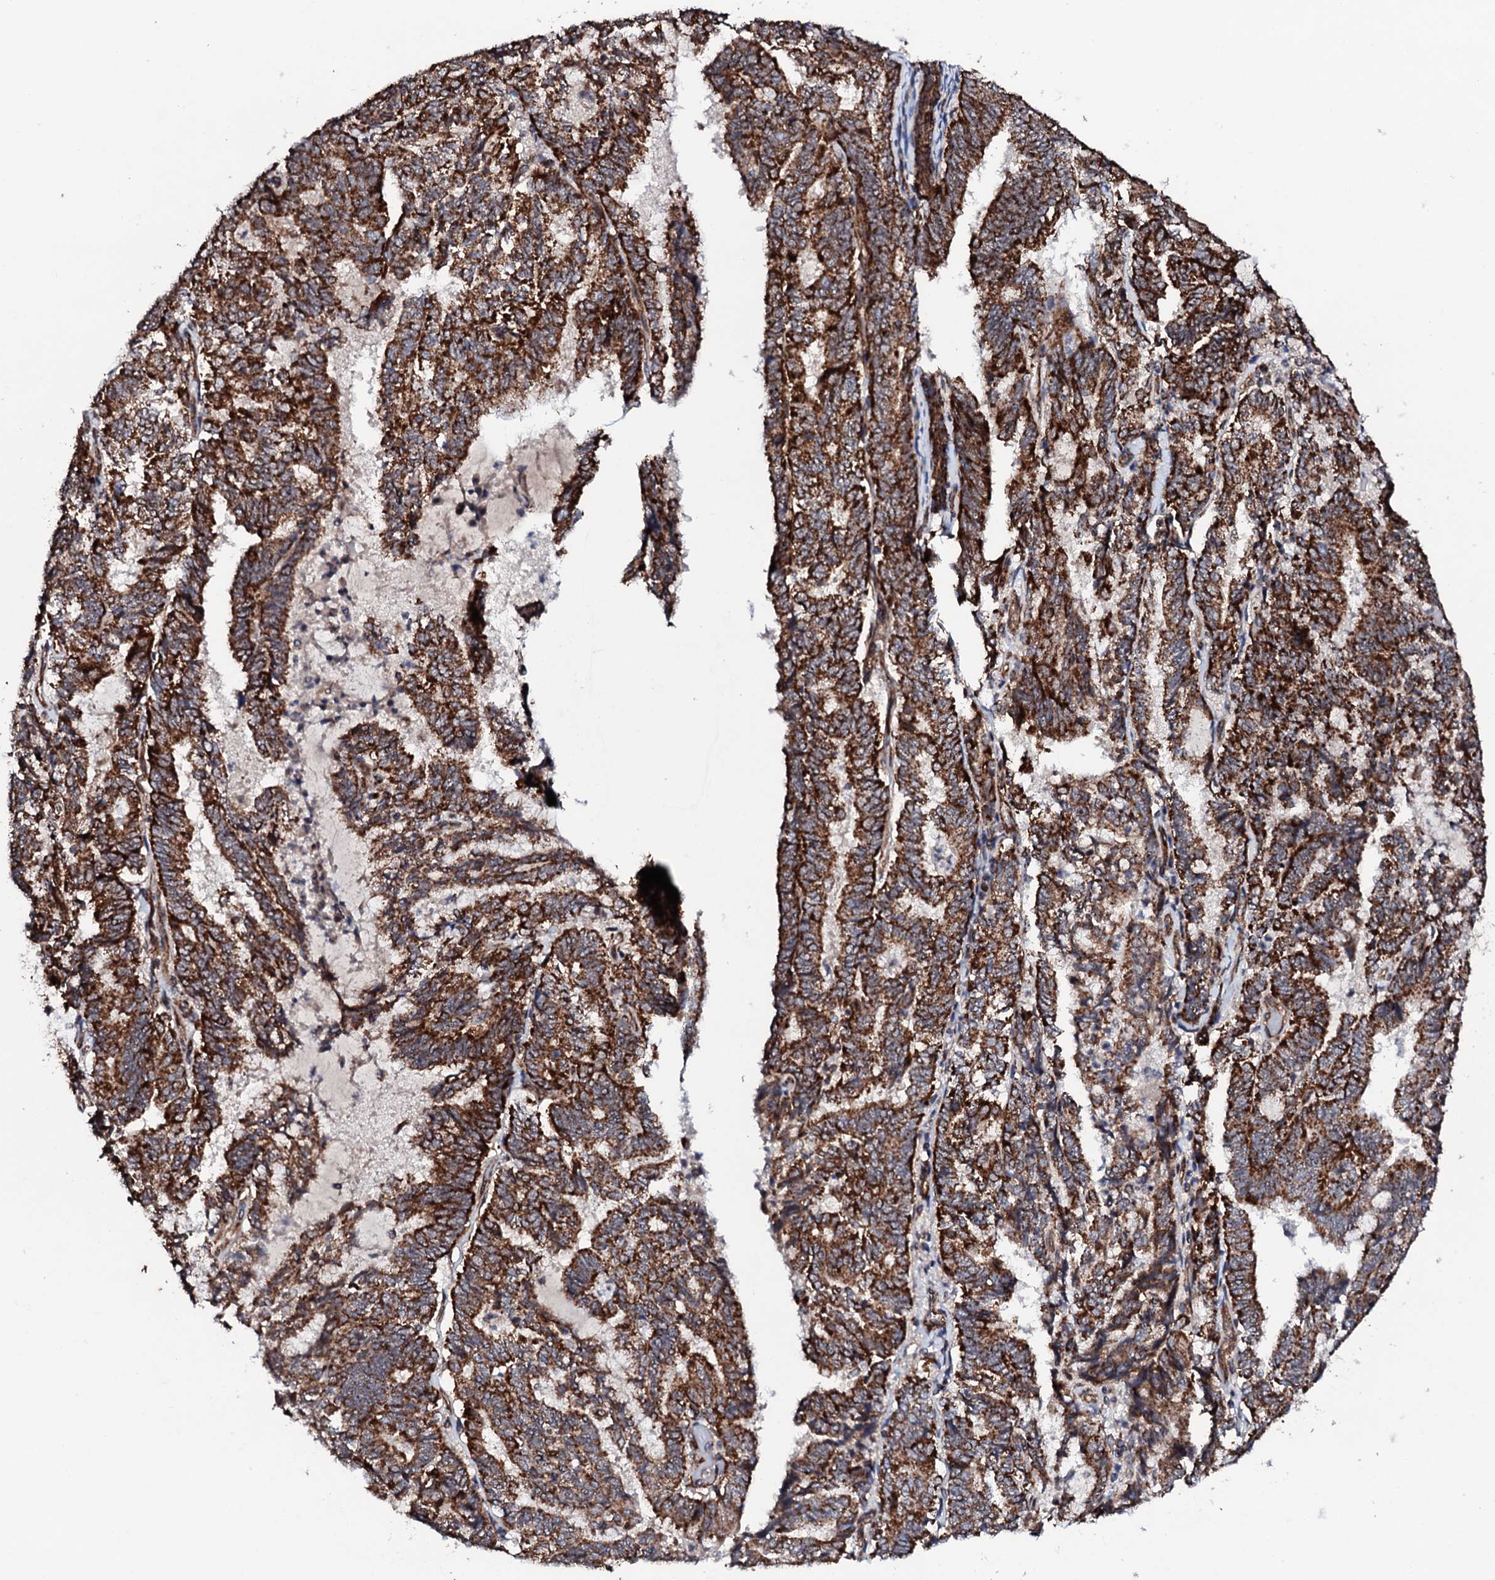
{"staining": {"intensity": "strong", "quantity": ">75%", "location": "cytoplasmic/membranous"}, "tissue": "endometrial cancer", "cell_type": "Tumor cells", "image_type": "cancer", "snomed": [{"axis": "morphology", "description": "Adenocarcinoma, NOS"}, {"axis": "topography", "description": "Endometrium"}], "caption": "Human endometrial cancer stained for a protein (brown) displays strong cytoplasmic/membranous positive positivity in about >75% of tumor cells.", "gene": "MTIF3", "patient": {"sex": "female", "age": 80}}